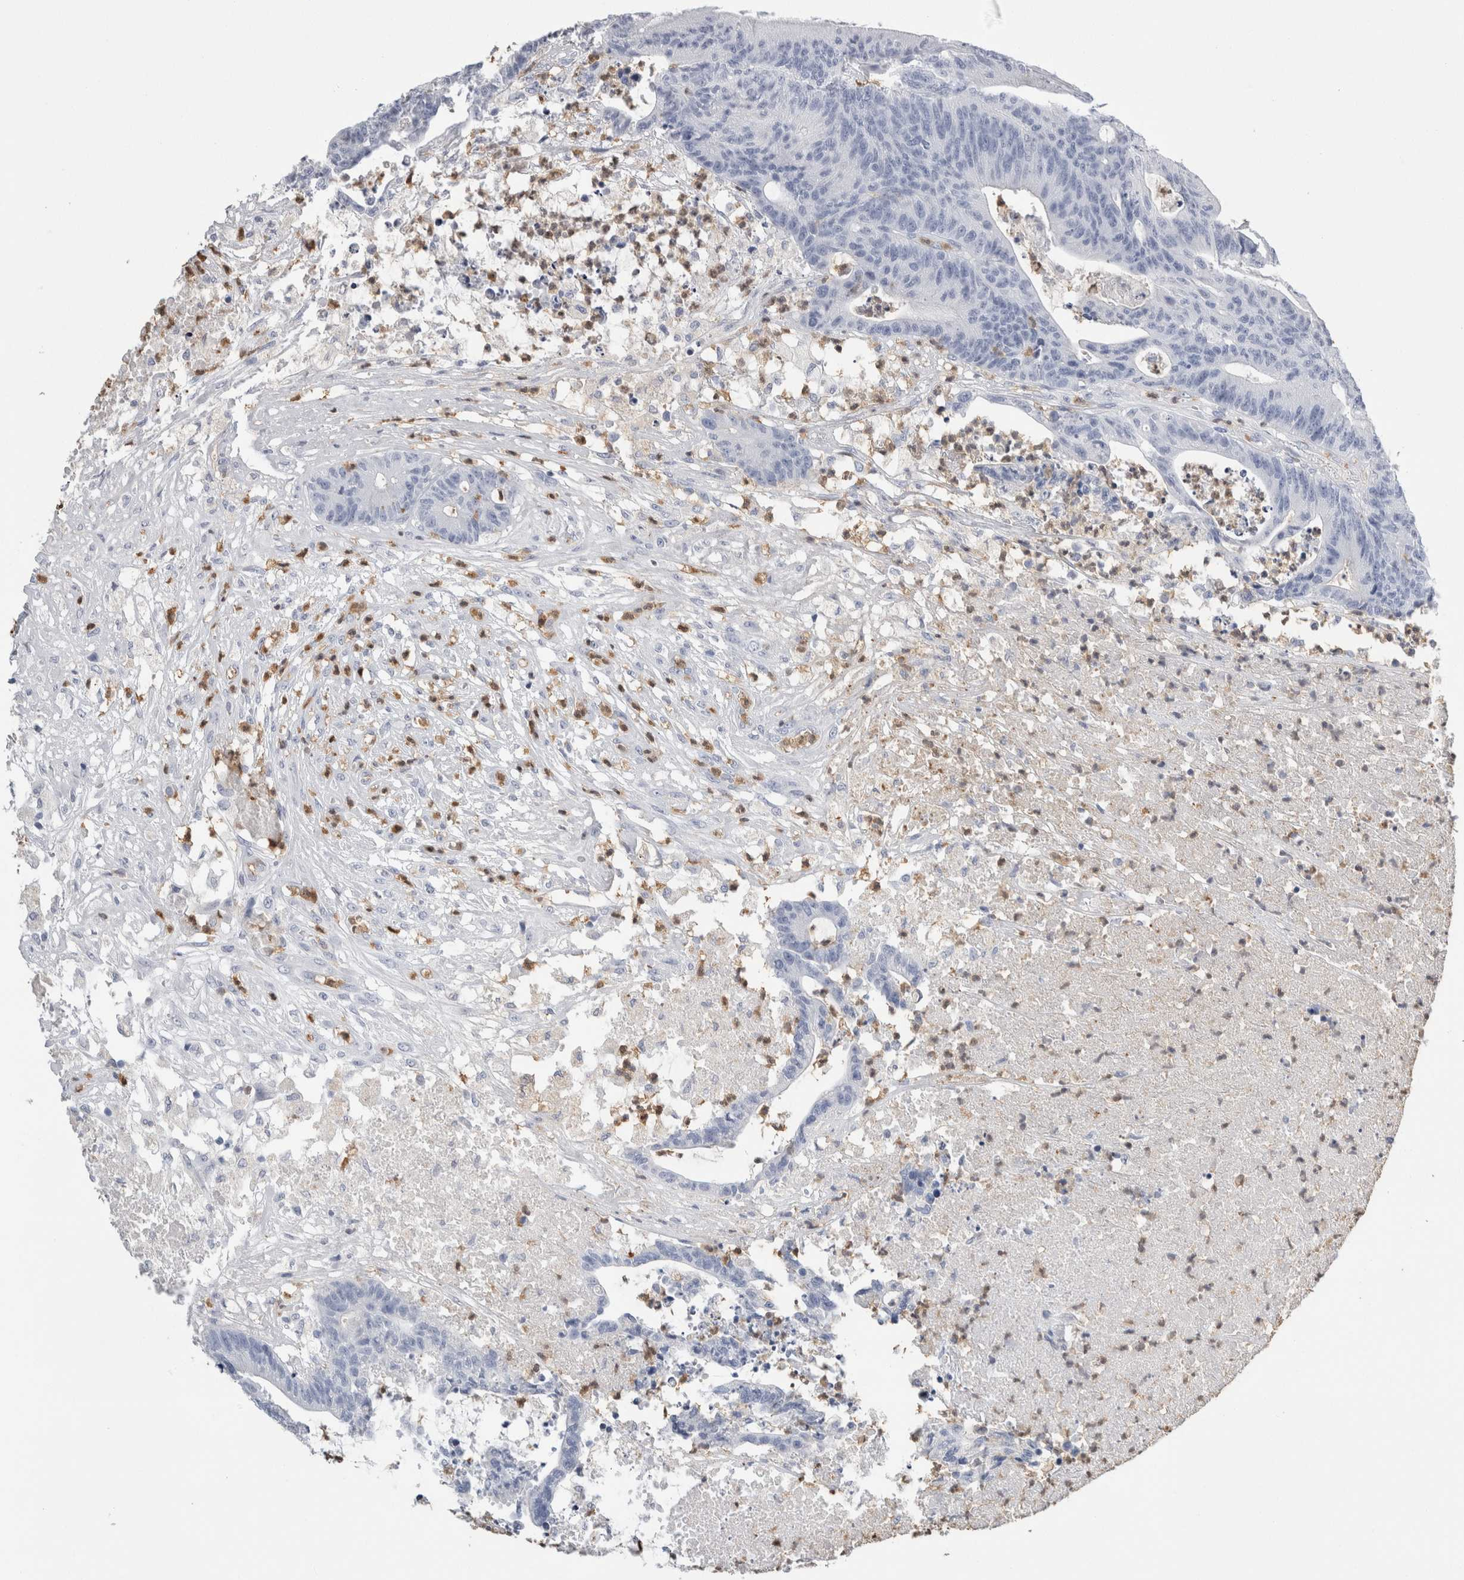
{"staining": {"intensity": "negative", "quantity": "none", "location": "none"}, "tissue": "colorectal cancer", "cell_type": "Tumor cells", "image_type": "cancer", "snomed": [{"axis": "morphology", "description": "Adenocarcinoma, NOS"}, {"axis": "topography", "description": "Colon"}], "caption": "A high-resolution histopathology image shows immunohistochemistry staining of colorectal cancer, which reveals no significant positivity in tumor cells. (Brightfield microscopy of DAB immunohistochemistry (IHC) at high magnification).", "gene": "S100A12", "patient": {"sex": "female", "age": 84}}